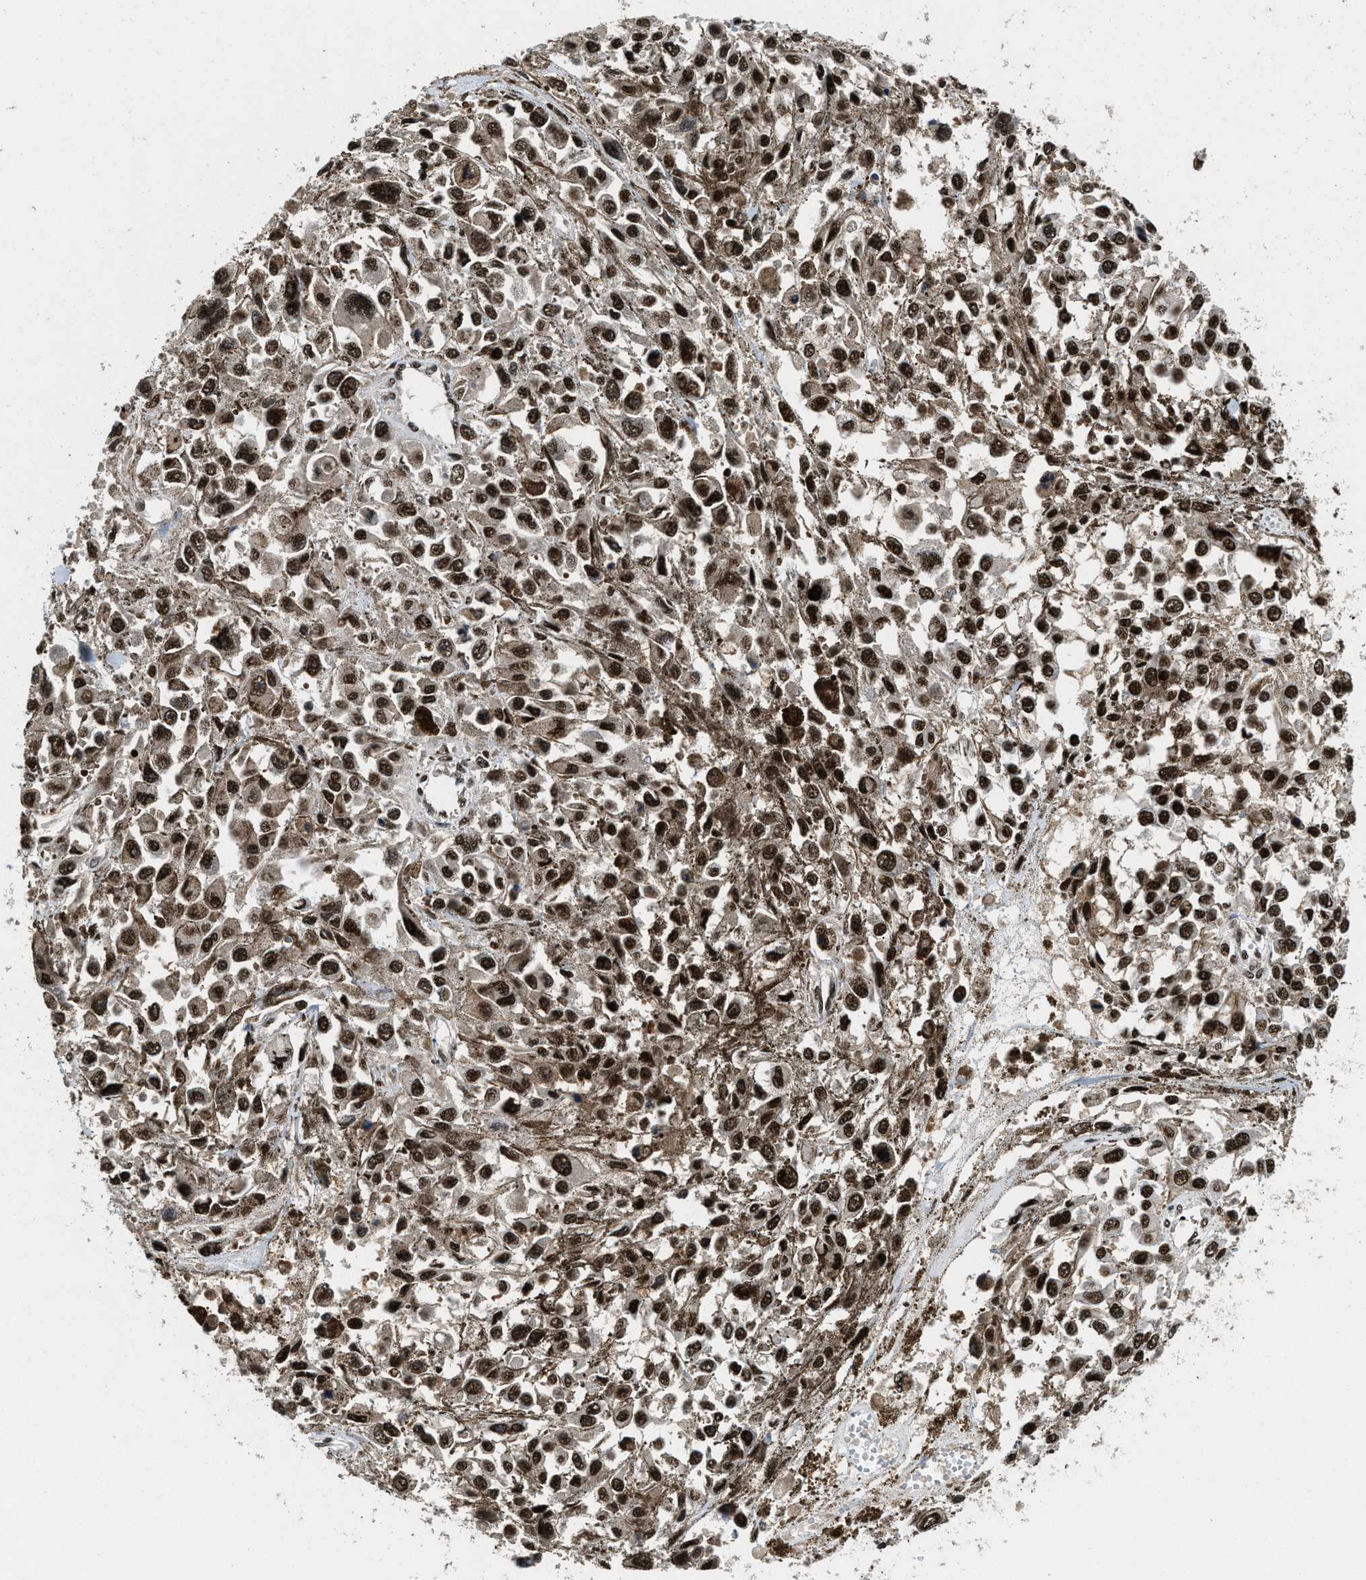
{"staining": {"intensity": "strong", "quantity": ">75%", "location": "nuclear"}, "tissue": "melanoma", "cell_type": "Tumor cells", "image_type": "cancer", "snomed": [{"axis": "morphology", "description": "Malignant melanoma, Metastatic site"}, {"axis": "topography", "description": "Lymph node"}], "caption": "IHC micrograph of human melanoma stained for a protein (brown), which shows high levels of strong nuclear staining in approximately >75% of tumor cells.", "gene": "SAFB", "patient": {"sex": "male", "age": 59}}